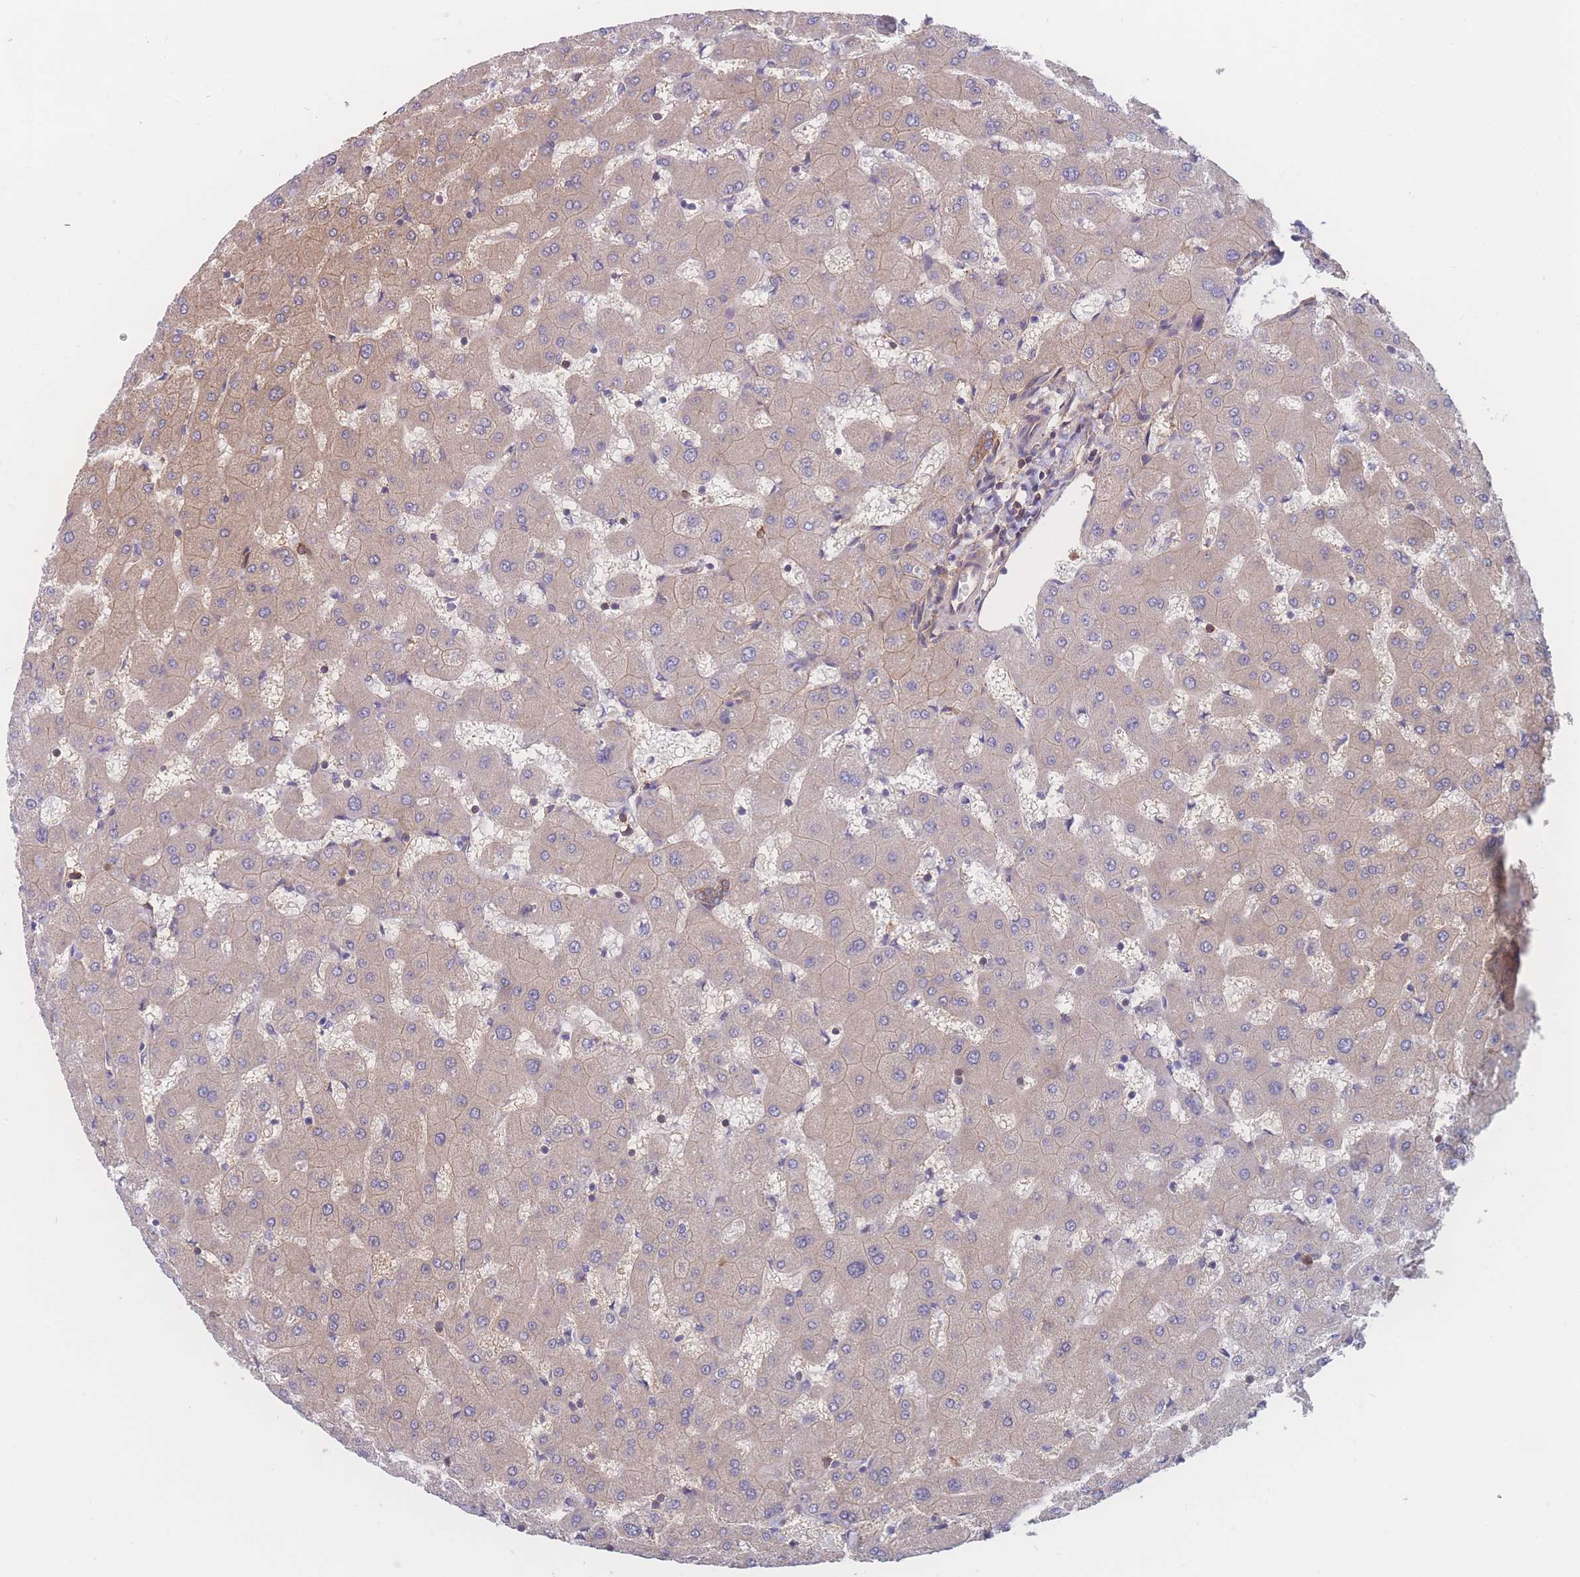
{"staining": {"intensity": "moderate", "quantity": "25%-75%", "location": "cytoplasmic/membranous"}, "tissue": "liver", "cell_type": "Cholangiocytes", "image_type": "normal", "snomed": [{"axis": "morphology", "description": "Normal tissue, NOS"}, {"axis": "topography", "description": "Liver"}], "caption": "Cholangiocytes exhibit moderate cytoplasmic/membranous expression in about 25%-75% of cells in benign liver. (DAB (3,3'-diaminobenzidine) IHC with brightfield microscopy, high magnification).", "gene": "CFAP97", "patient": {"sex": "female", "age": 63}}